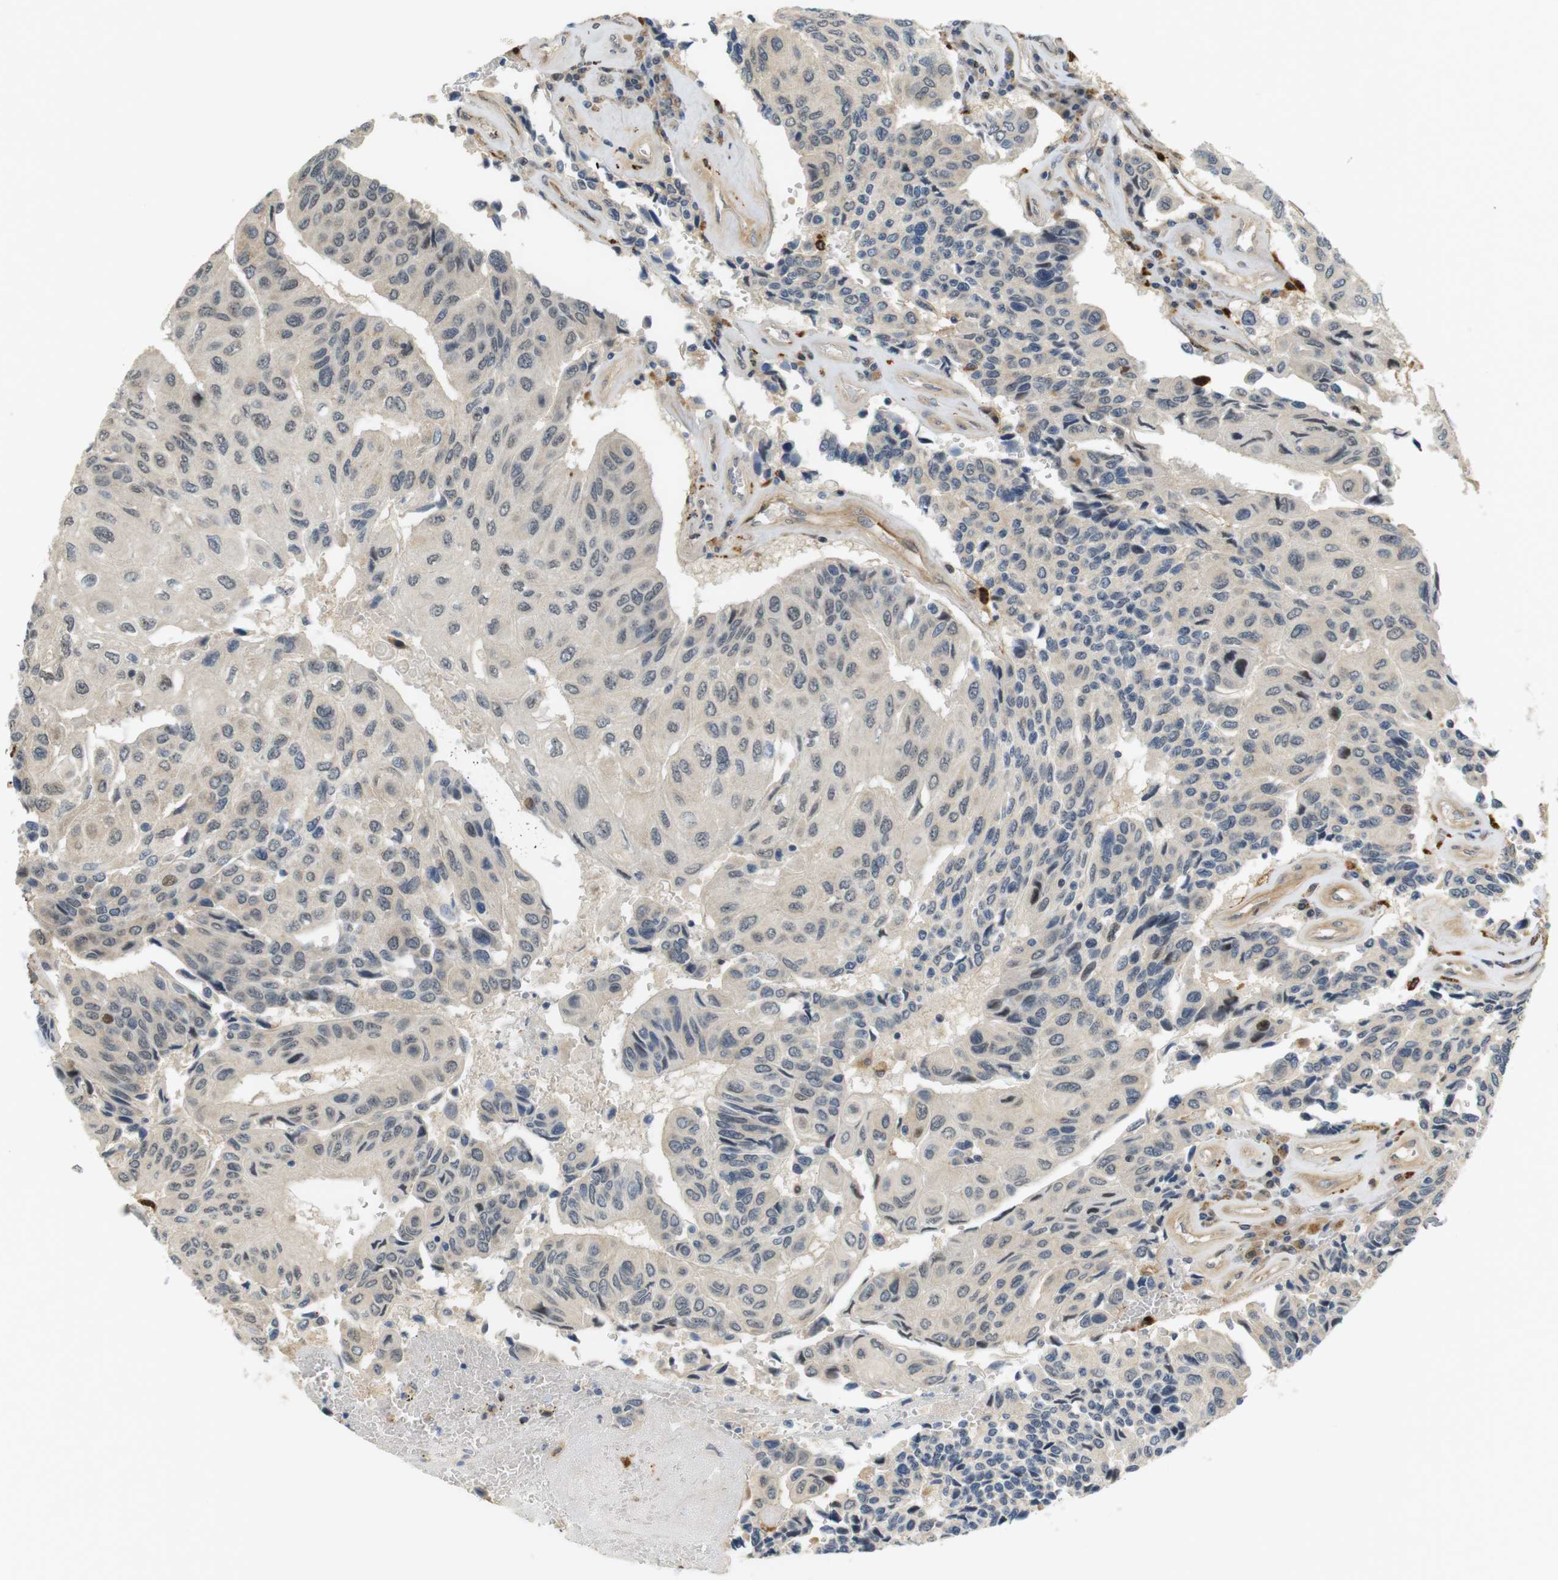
{"staining": {"intensity": "negative", "quantity": "none", "location": "none"}, "tissue": "urothelial cancer", "cell_type": "Tumor cells", "image_type": "cancer", "snomed": [{"axis": "morphology", "description": "Urothelial carcinoma, High grade"}, {"axis": "topography", "description": "Urinary bladder"}], "caption": "The histopathology image reveals no significant staining in tumor cells of high-grade urothelial carcinoma.", "gene": "TSPAN9", "patient": {"sex": "female", "age": 85}}